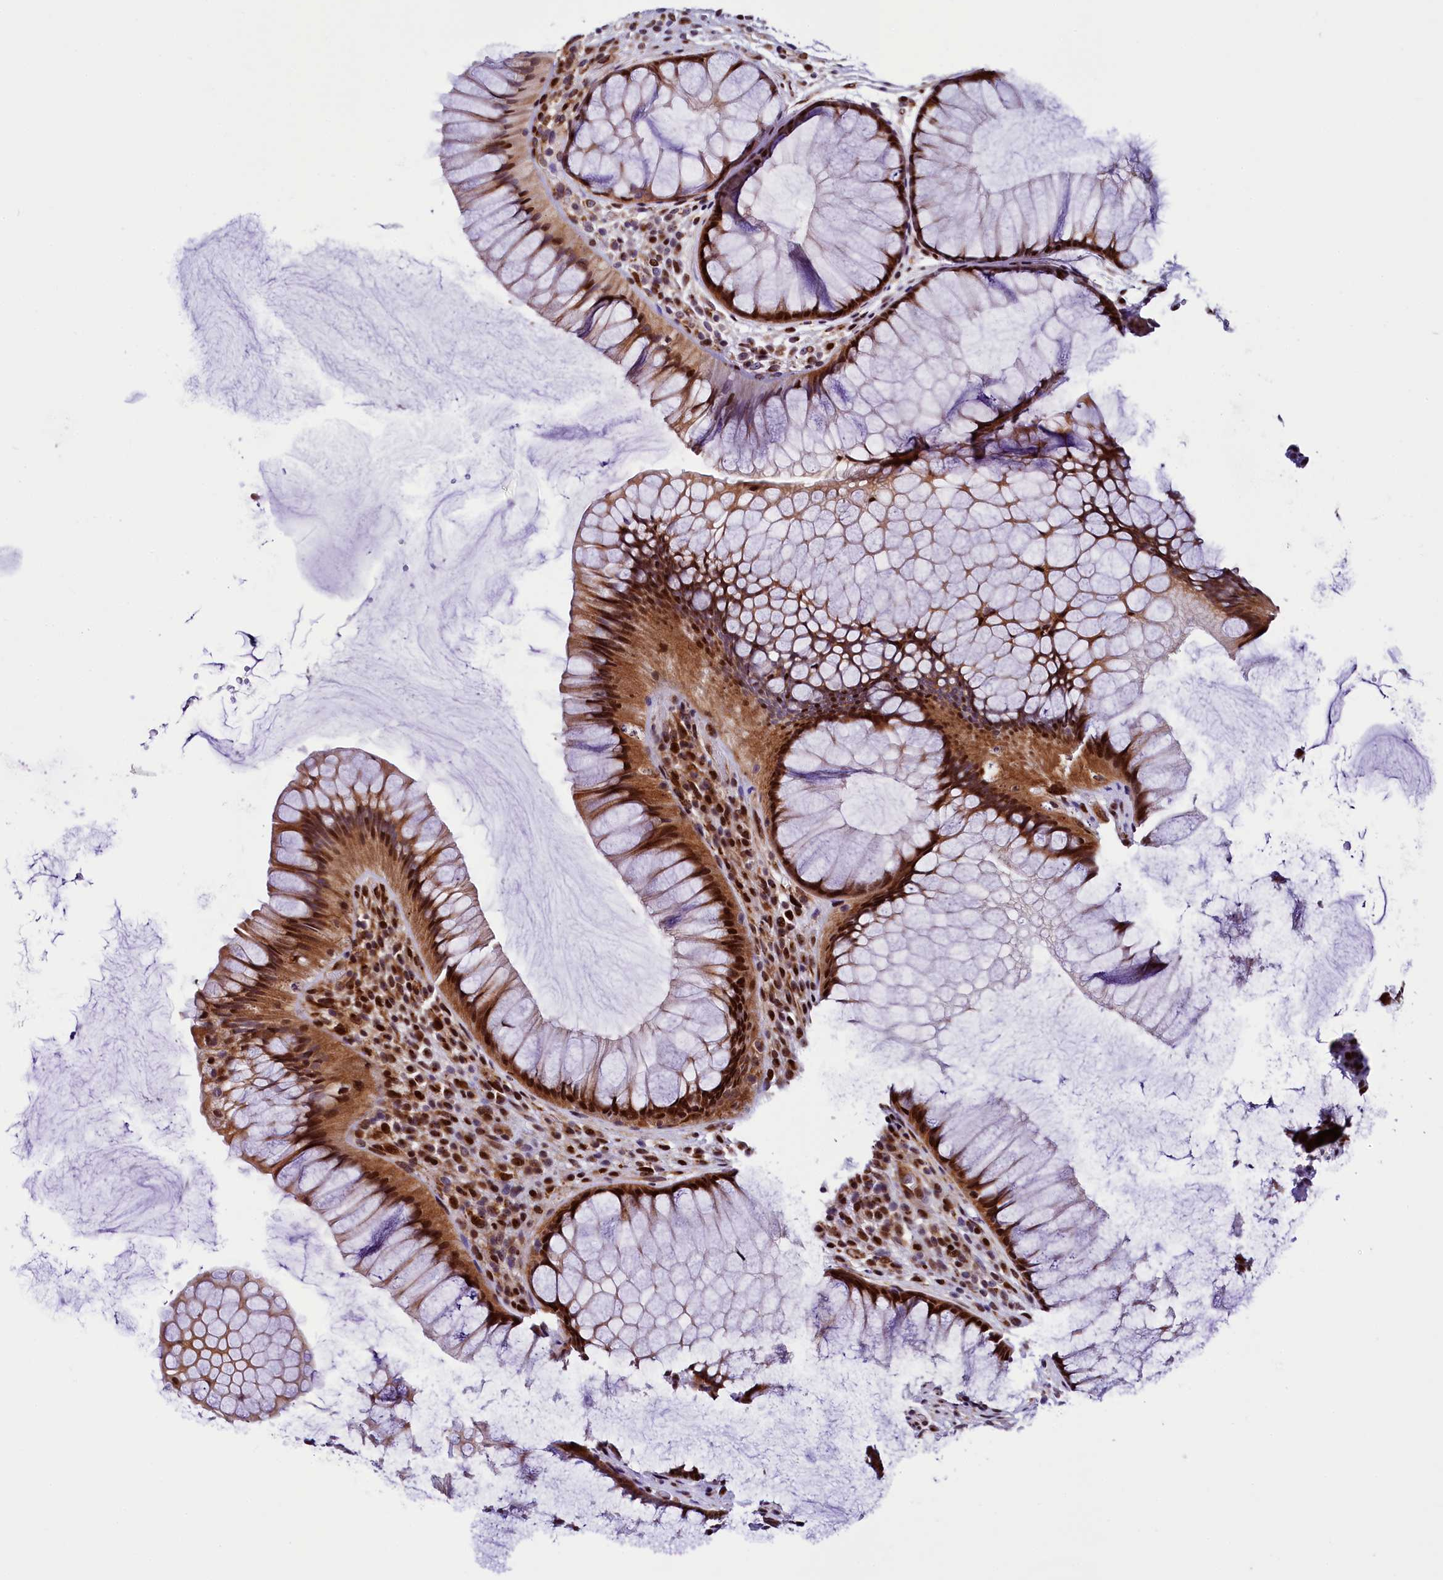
{"staining": {"intensity": "strong", "quantity": "25%-75%", "location": "cytoplasmic/membranous,nuclear"}, "tissue": "rectum", "cell_type": "Glandular cells", "image_type": "normal", "snomed": [{"axis": "morphology", "description": "Normal tissue, NOS"}, {"axis": "topography", "description": "Rectum"}], "caption": "Immunohistochemistry (IHC) (DAB) staining of normal human rectum displays strong cytoplasmic/membranous,nuclear protein expression in about 25%-75% of glandular cells. (Brightfield microscopy of DAB IHC at high magnification).", "gene": "TRMT112", "patient": {"sex": "male", "age": 51}}